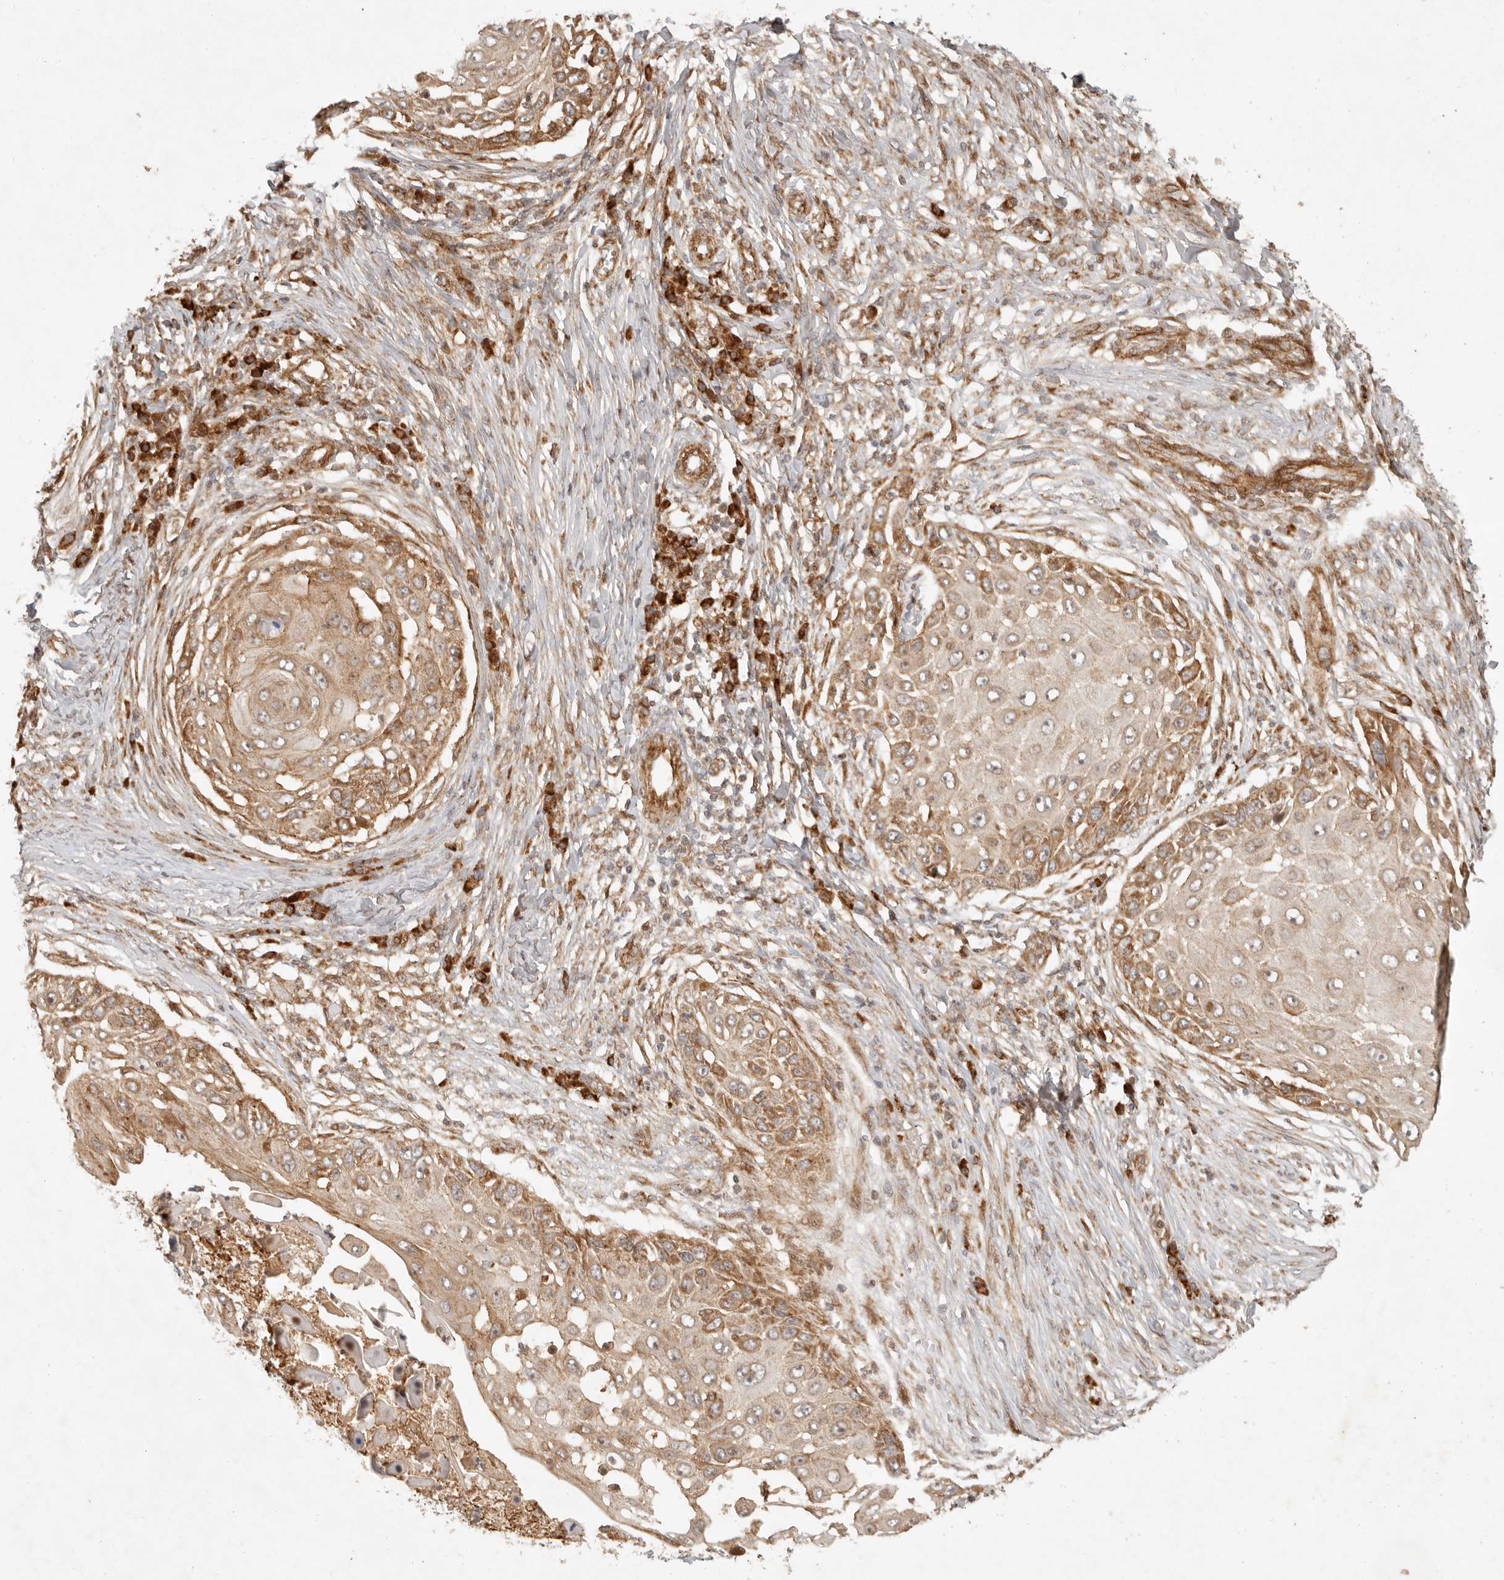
{"staining": {"intensity": "moderate", "quantity": ">75%", "location": "cytoplasmic/membranous"}, "tissue": "skin cancer", "cell_type": "Tumor cells", "image_type": "cancer", "snomed": [{"axis": "morphology", "description": "Squamous cell carcinoma, NOS"}, {"axis": "topography", "description": "Skin"}], "caption": "Human skin cancer (squamous cell carcinoma) stained with a protein marker demonstrates moderate staining in tumor cells.", "gene": "KLHL38", "patient": {"sex": "female", "age": 44}}